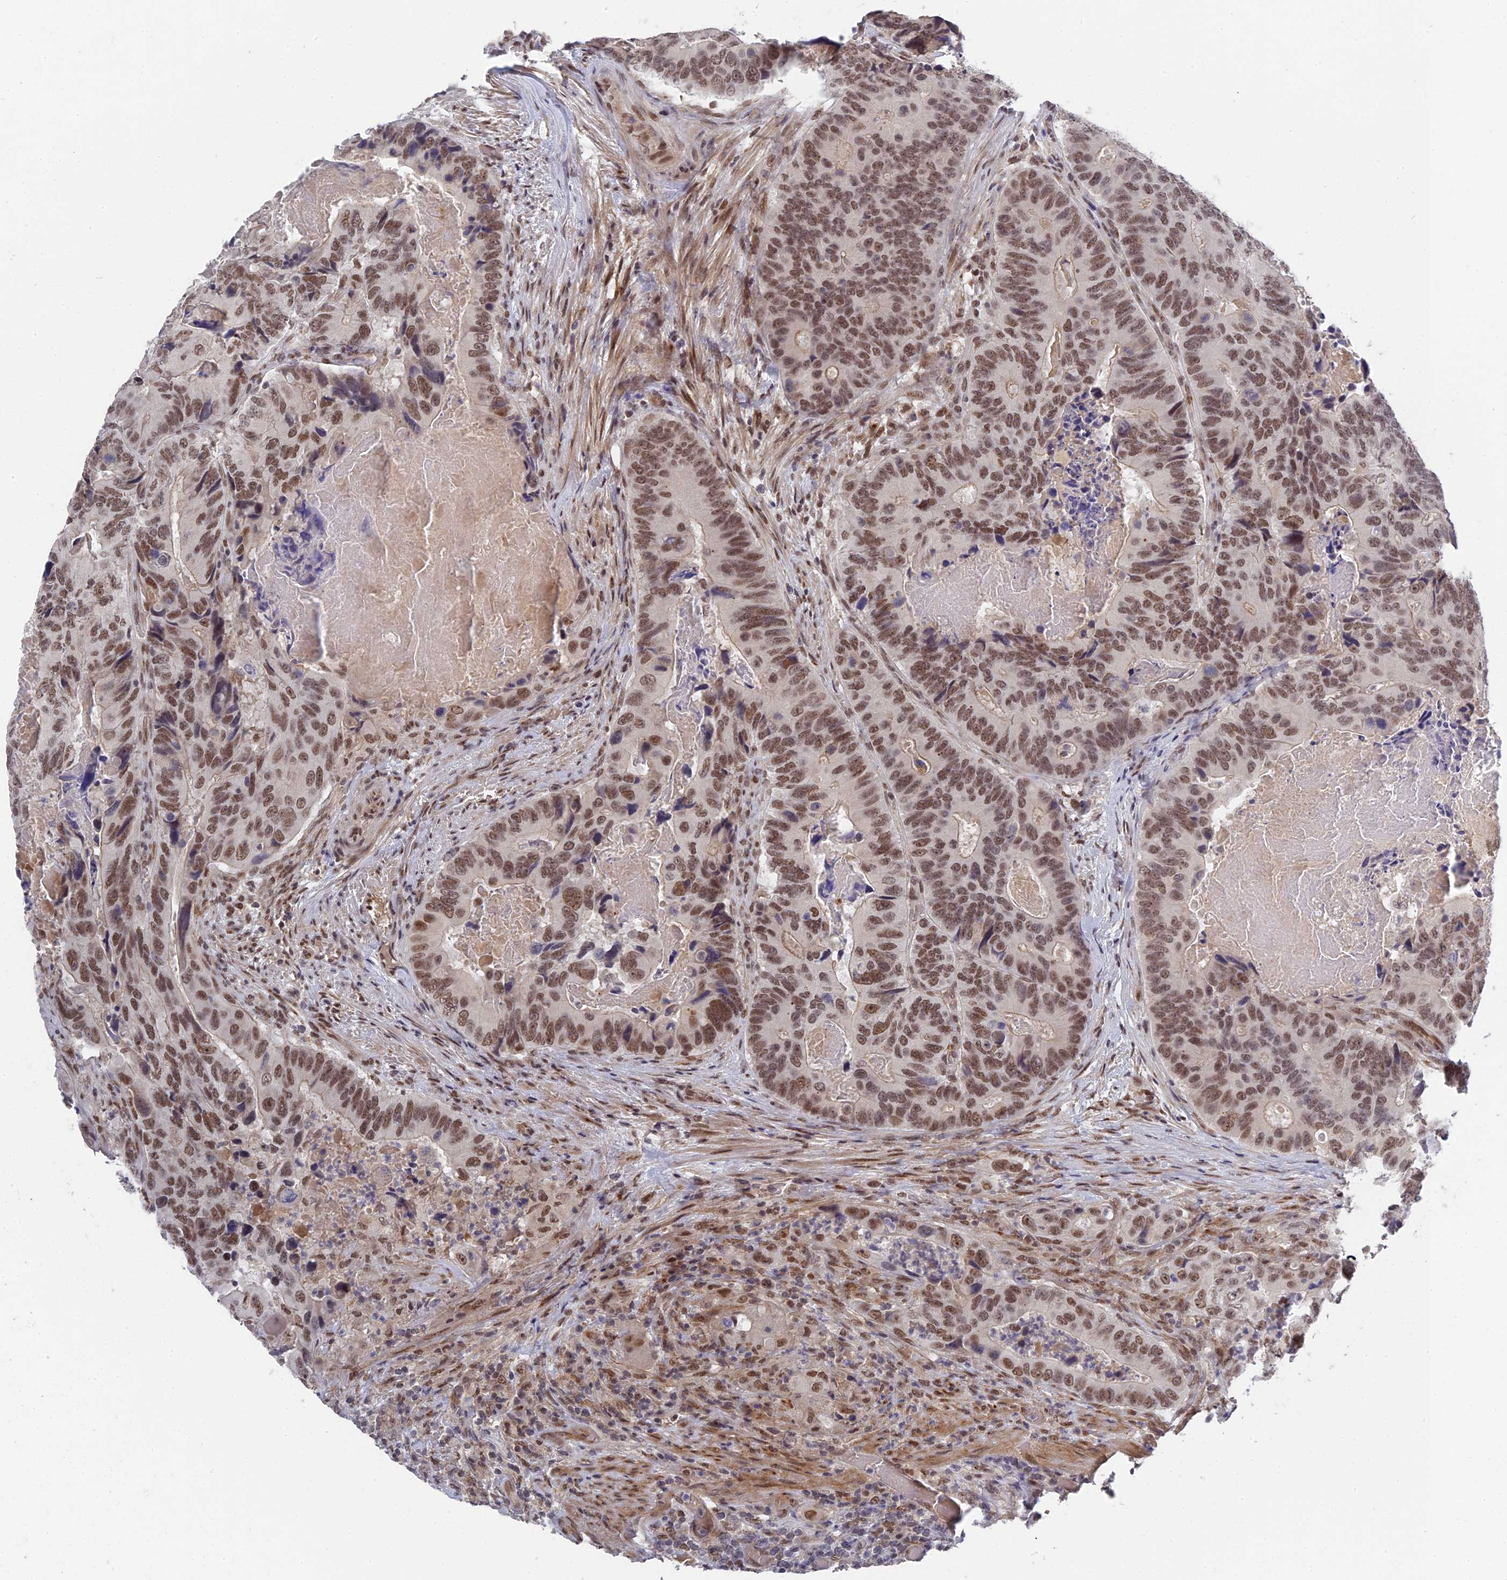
{"staining": {"intensity": "moderate", "quantity": ">75%", "location": "nuclear"}, "tissue": "colorectal cancer", "cell_type": "Tumor cells", "image_type": "cancer", "snomed": [{"axis": "morphology", "description": "Adenocarcinoma, NOS"}, {"axis": "topography", "description": "Colon"}], "caption": "A brown stain labels moderate nuclear positivity of a protein in colorectal cancer tumor cells.", "gene": "CCDC85A", "patient": {"sex": "male", "age": 84}}